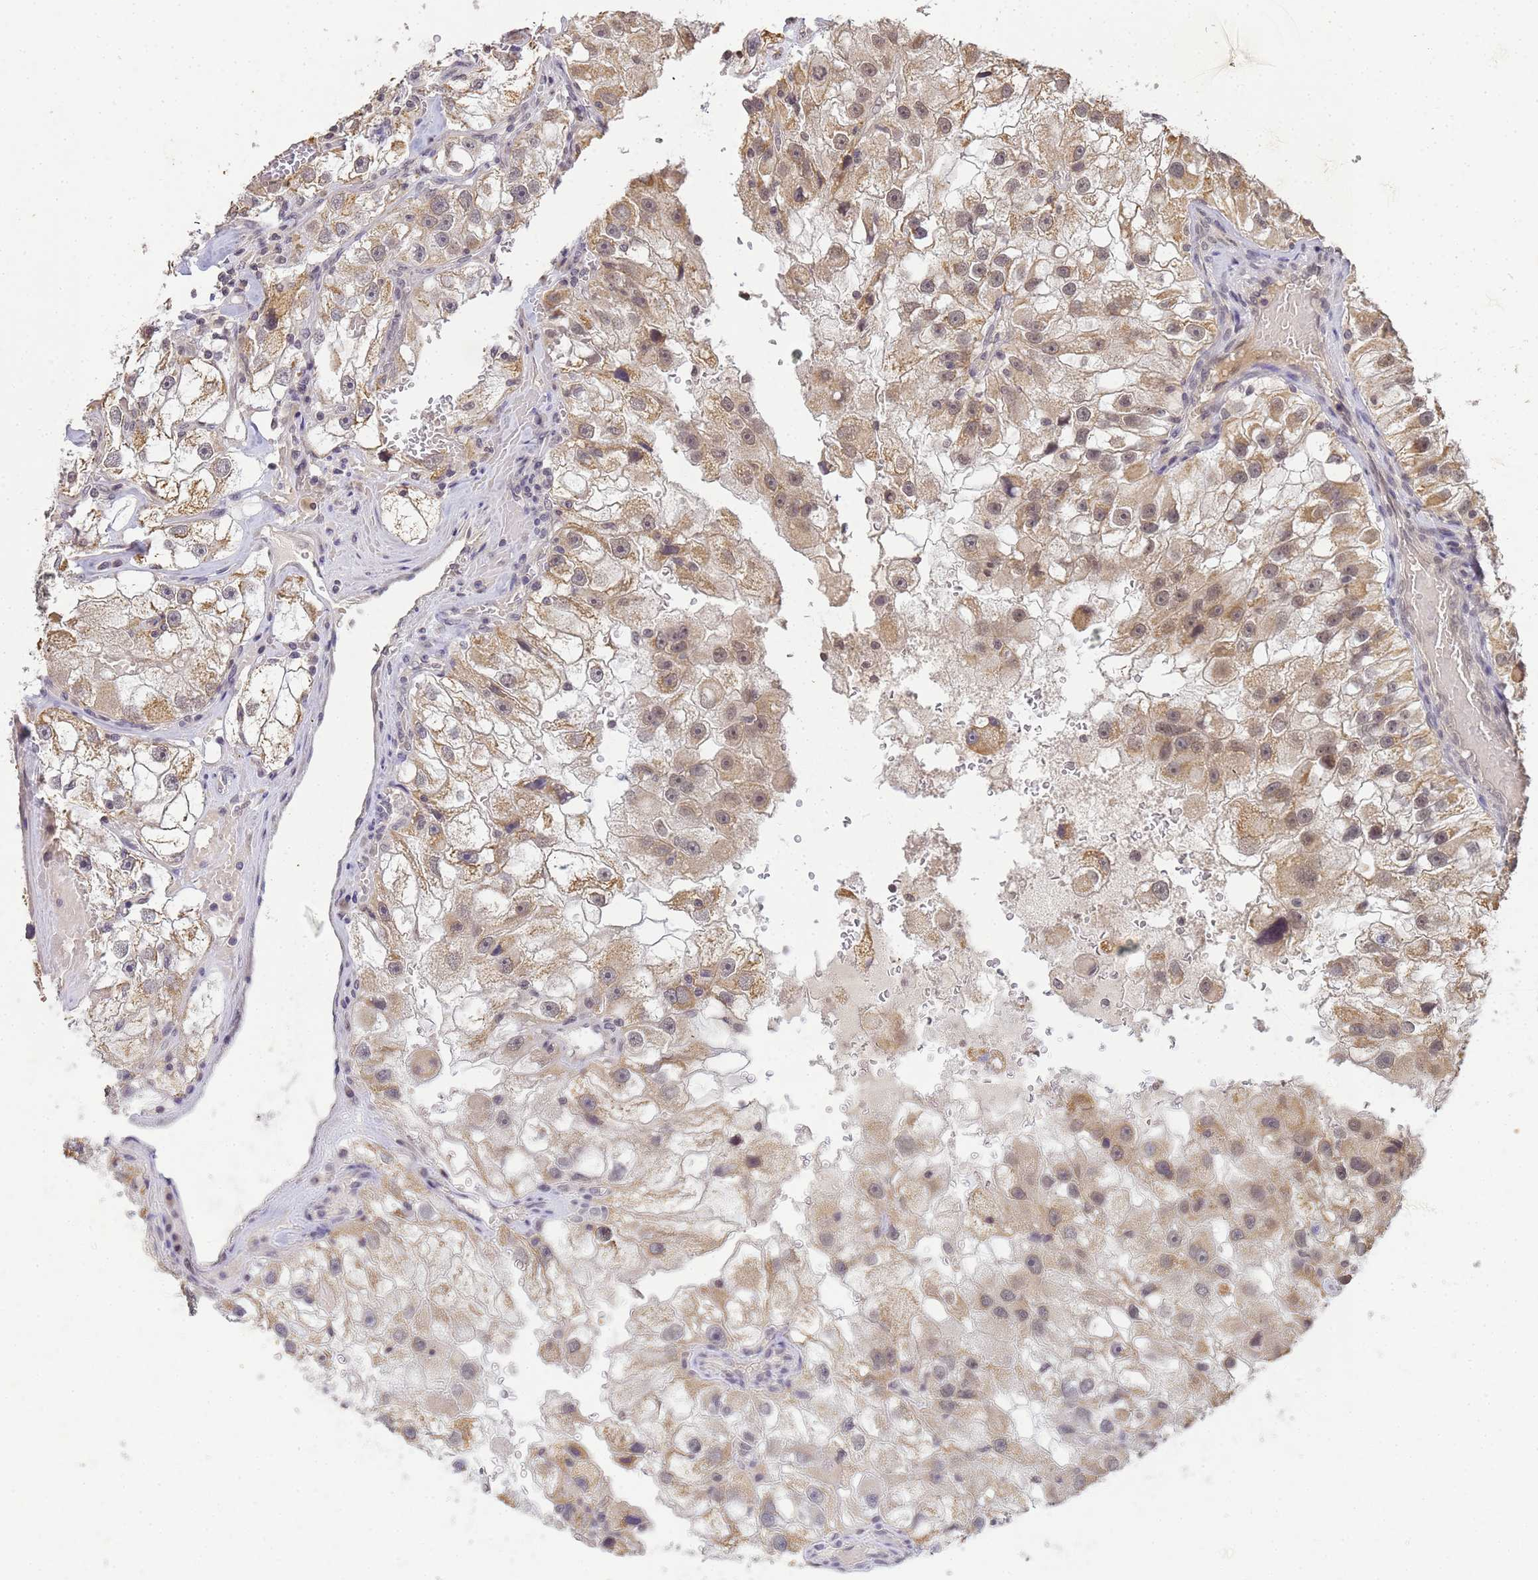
{"staining": {"intensity": "weak", "quantity": "25%-75%", "location": "cytoplasmic/membranous,nuclear"}, "tissue": "renal cancer", "cell_type": "Tumor cells", "image_type": "cancer", "snomed": [{"axis": "morphology", "description": "Adenocarcinoma, NOS"}, {"axis": "topography", "description": "Kidney"}], "caption": "High-power microscopy captured an immunohistochemistry (IHC) photomicrograph of adenocarcinoma (renal), revealing weak cytoplasmic/membranous and nuclear staining in about 25%-75% of tumor cells.", "gene": "MYL7", "patient": {"sex": "male", "age": 63}}